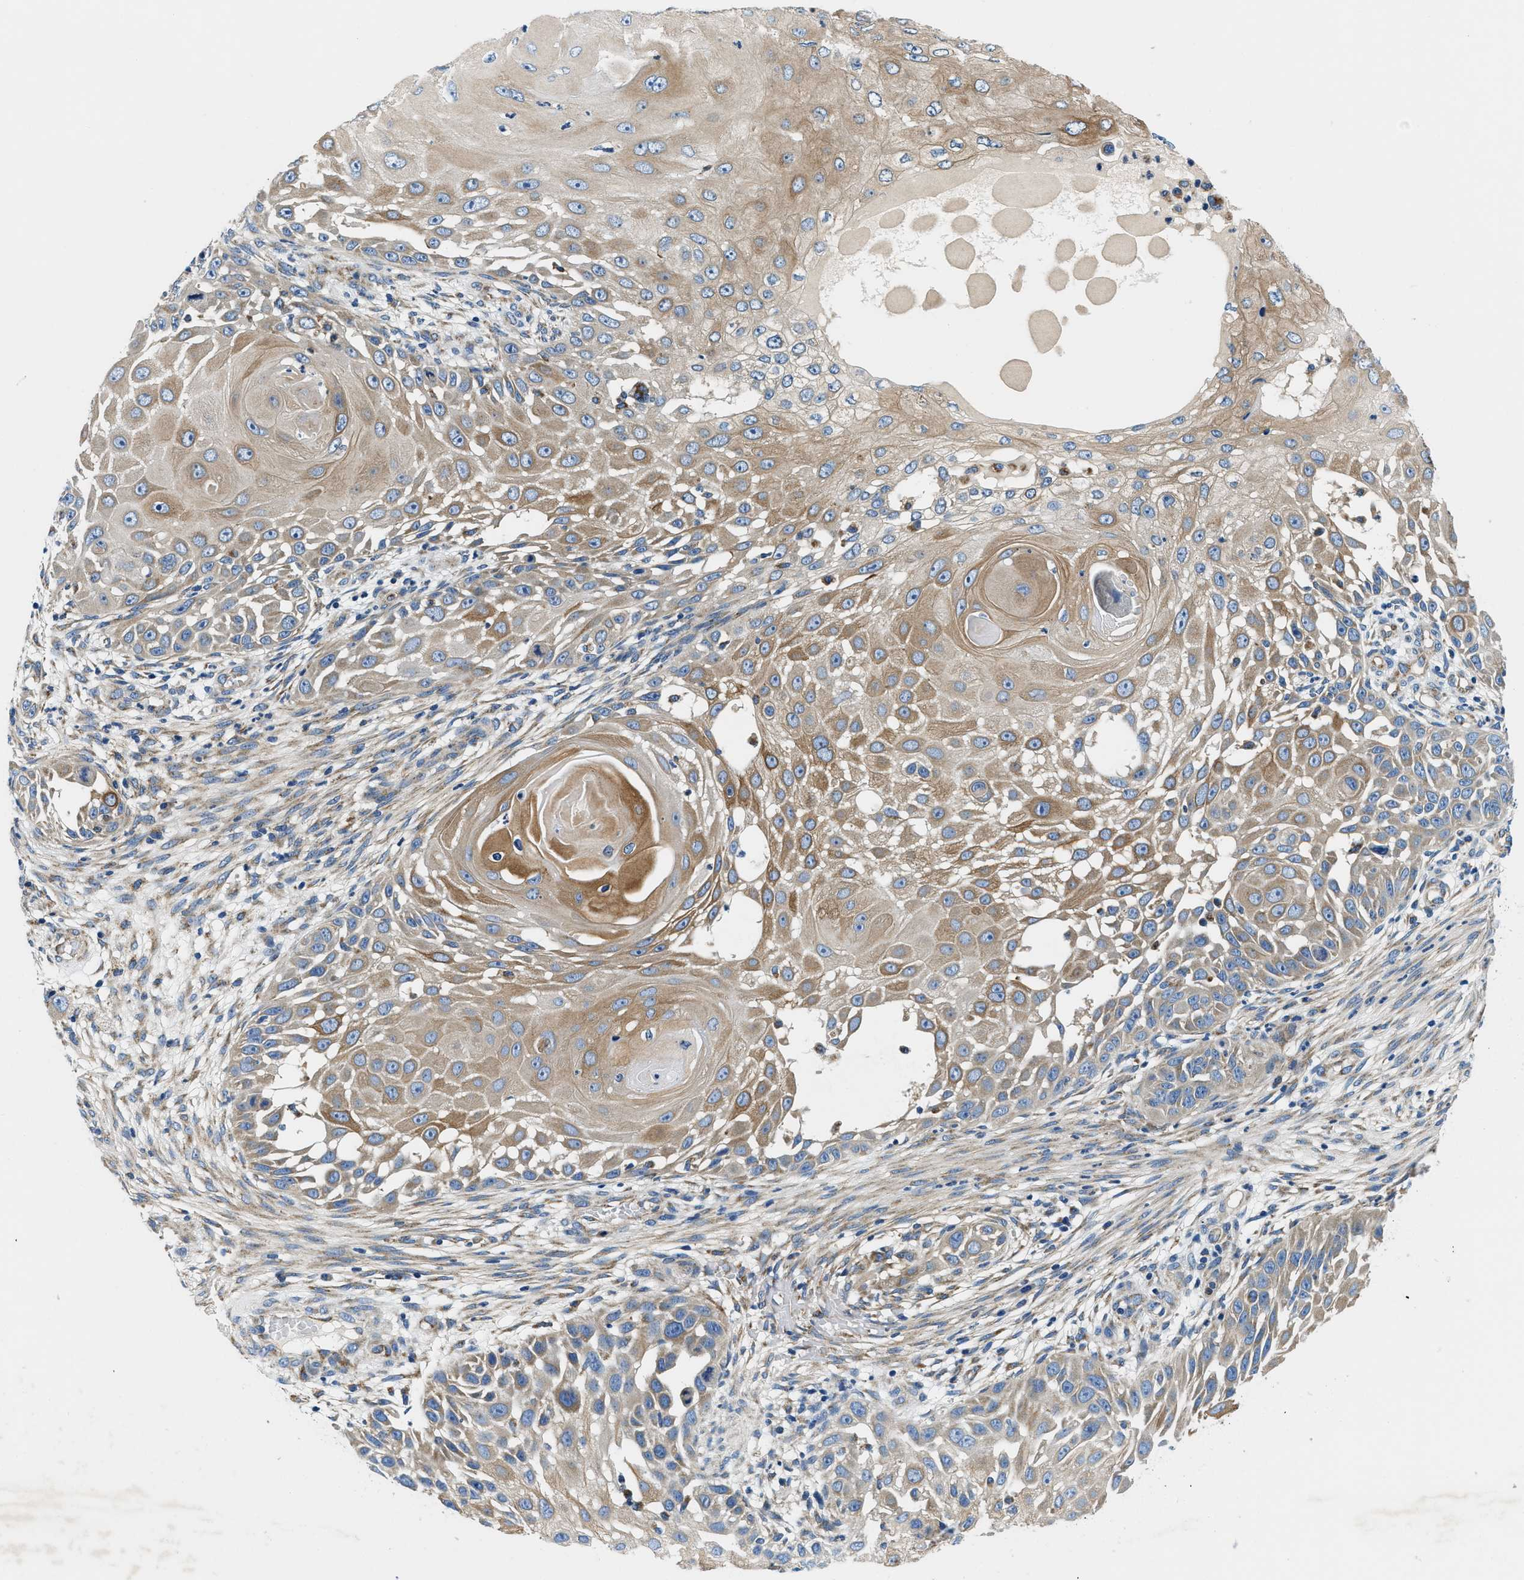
{"staining": {"intensity": "moderate", "quantity": "25%-75%", "location": "cytoplasmic/membranous"}, "tissue": "skin cancer", "cell_type": "Tumor cells", "image_type": "cancer", "snomed": [{"axis": "morphology", "description": "Squamous cell carcinoma, NOS"}, {"axis": "topography", "description": "Skin"}], "caption": "About 25%-75% of tumor cells in skin cancer display moderate cytoplasmic/membranous protein expression as visualized by brown immunohistochemical staining.", "gene": "SAMD4B", "patient": {"sex": "female", "age": 44}}